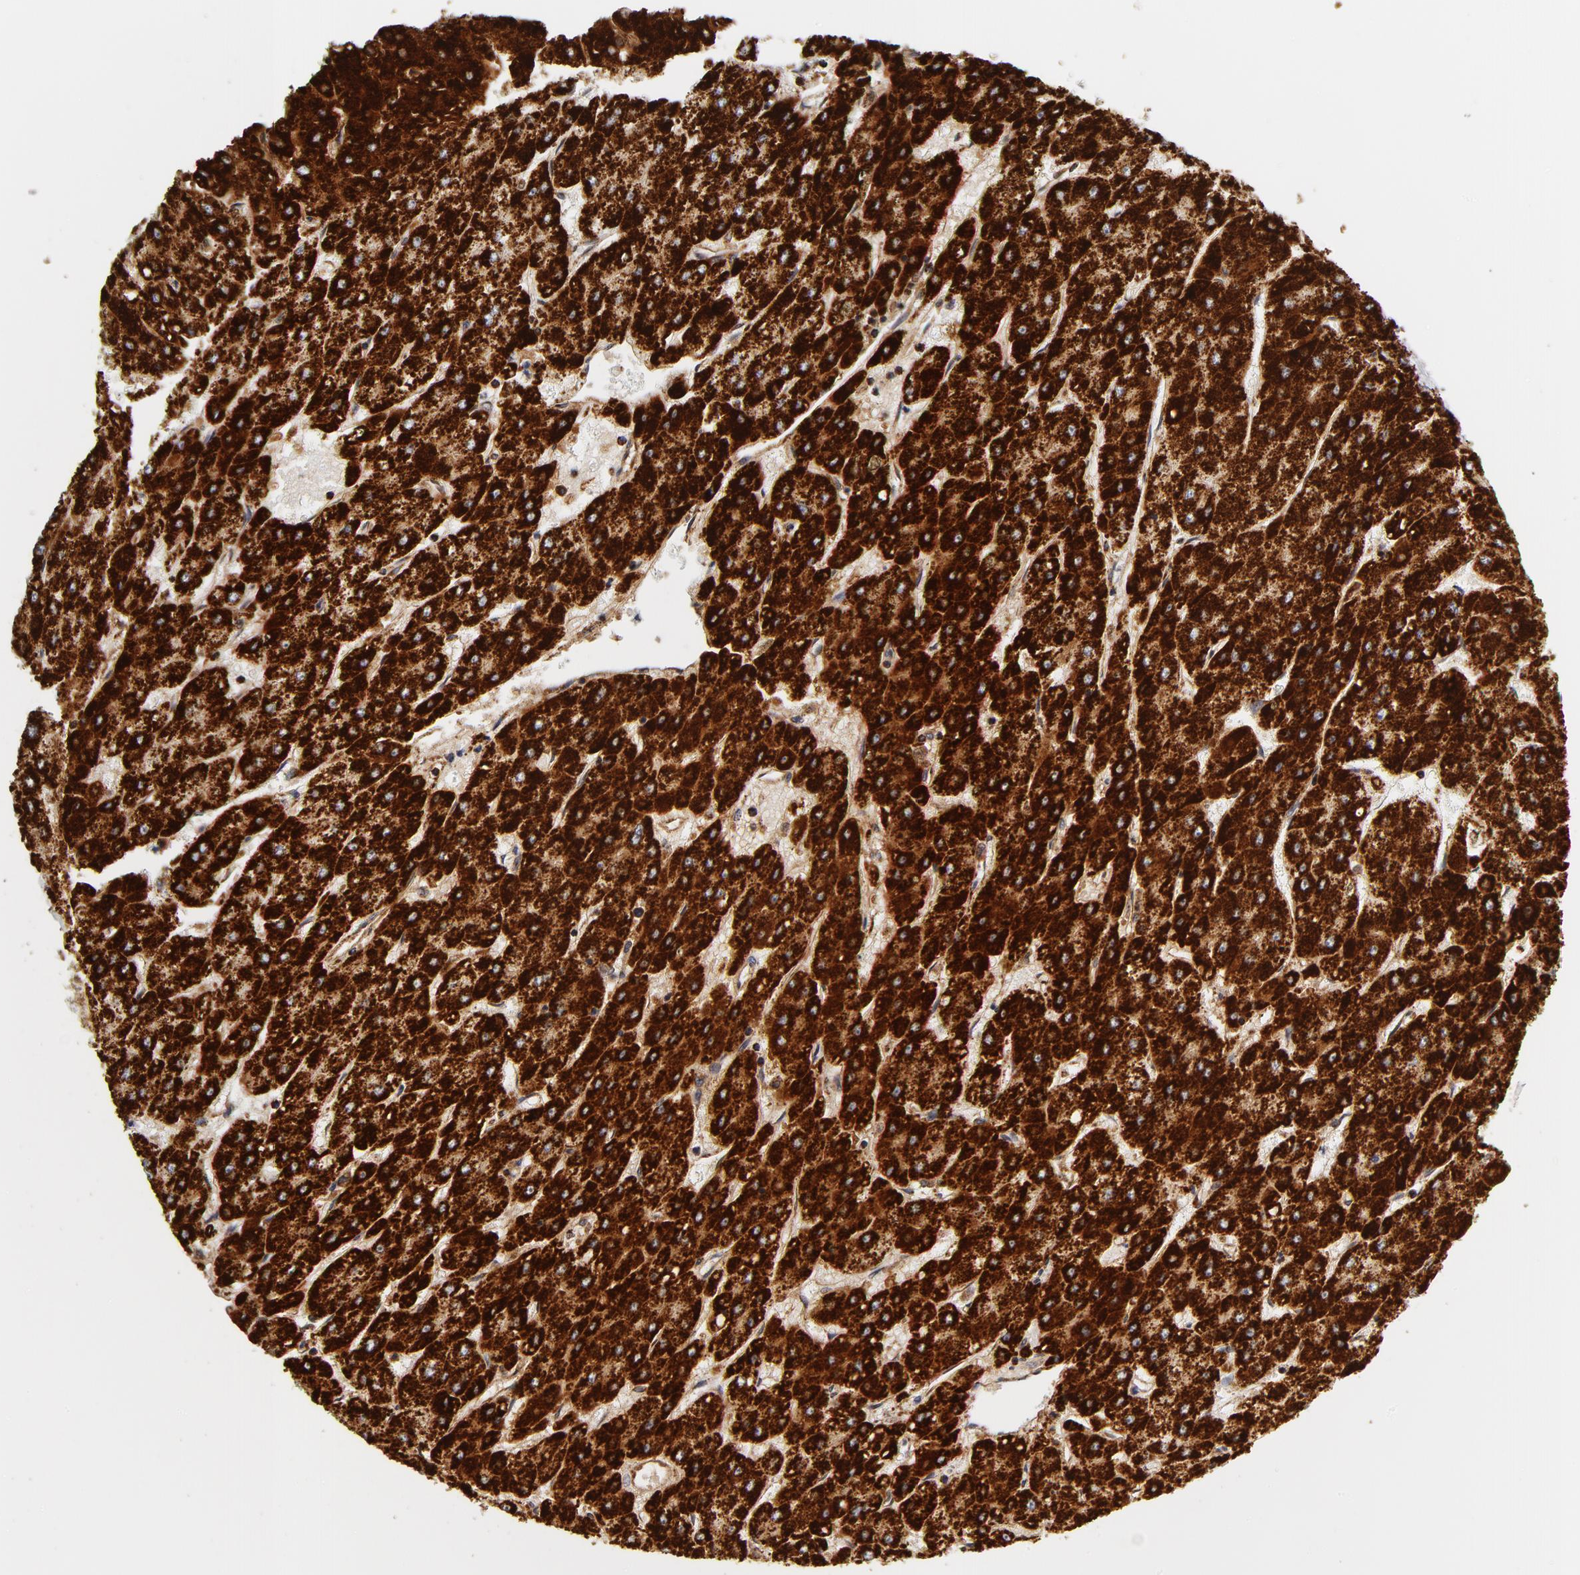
{"staining": {"intensity": "strong", "quantity": ">75%", "location": "cytoplasmic/membranous"}, "tissue": "liver cancer", "cell_type": "Tumor cells", "image_type": "cancer", "snomed": [{"axis": "morphology", "description": "Carcinoma, Hepatocellular, NOS"}, {"axis": "topography", "description": "Liver"}], "caption": "High-power microscopy captured an immunohistochemistry (IHC) histopathology image of liver hepatocellular carcinoma, revealing strong cytoplasmic/membranous staining in approximately >75% of tumor cells.", "gene": "ECHS1", "patient": {"sex": "female", "age": 52}}